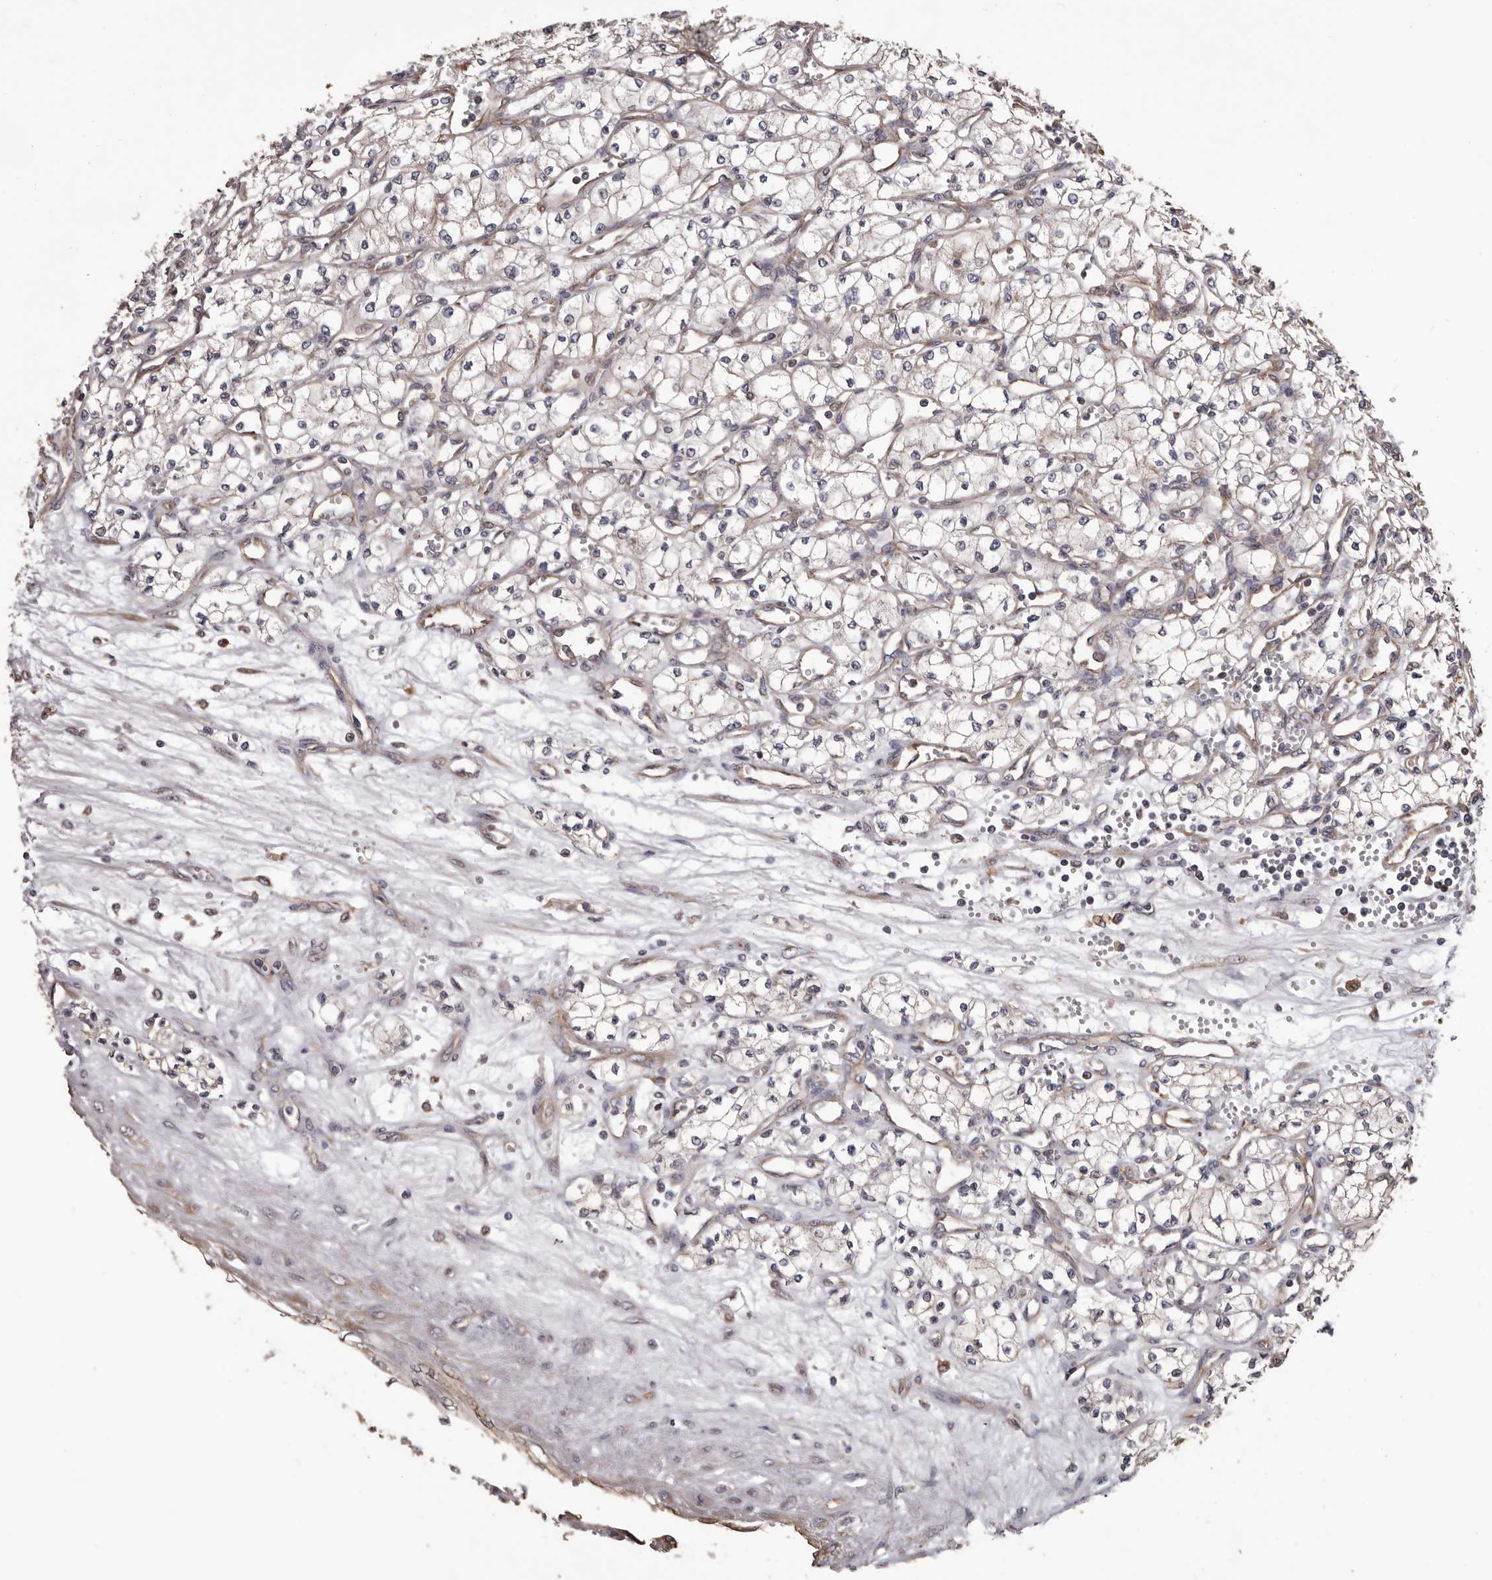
{"staining": {"intensity": "negative", "quantity": "none", "location": "none"}, "tissue": "renal cancer", "cell_type": "Tumor cells", "image_type": "cancer", "snomed": [{"axis": "morphology", "description": "Adenocarcinoma, NOS"}, {"axis": "topography", "description": "Kidney"}], "caption": "Immunohistochemistry (IHC) image of neoplastic tissue: adenocarcinoma (renal) stained with DAB displays no significant protein staining in tumor cells. (Brightfield microscopy of DAB (3,3'-diaminobenzidine) IHC at high magnification).", "gene": "CEP104", "patient": {"sex": "male", "age": 59}}